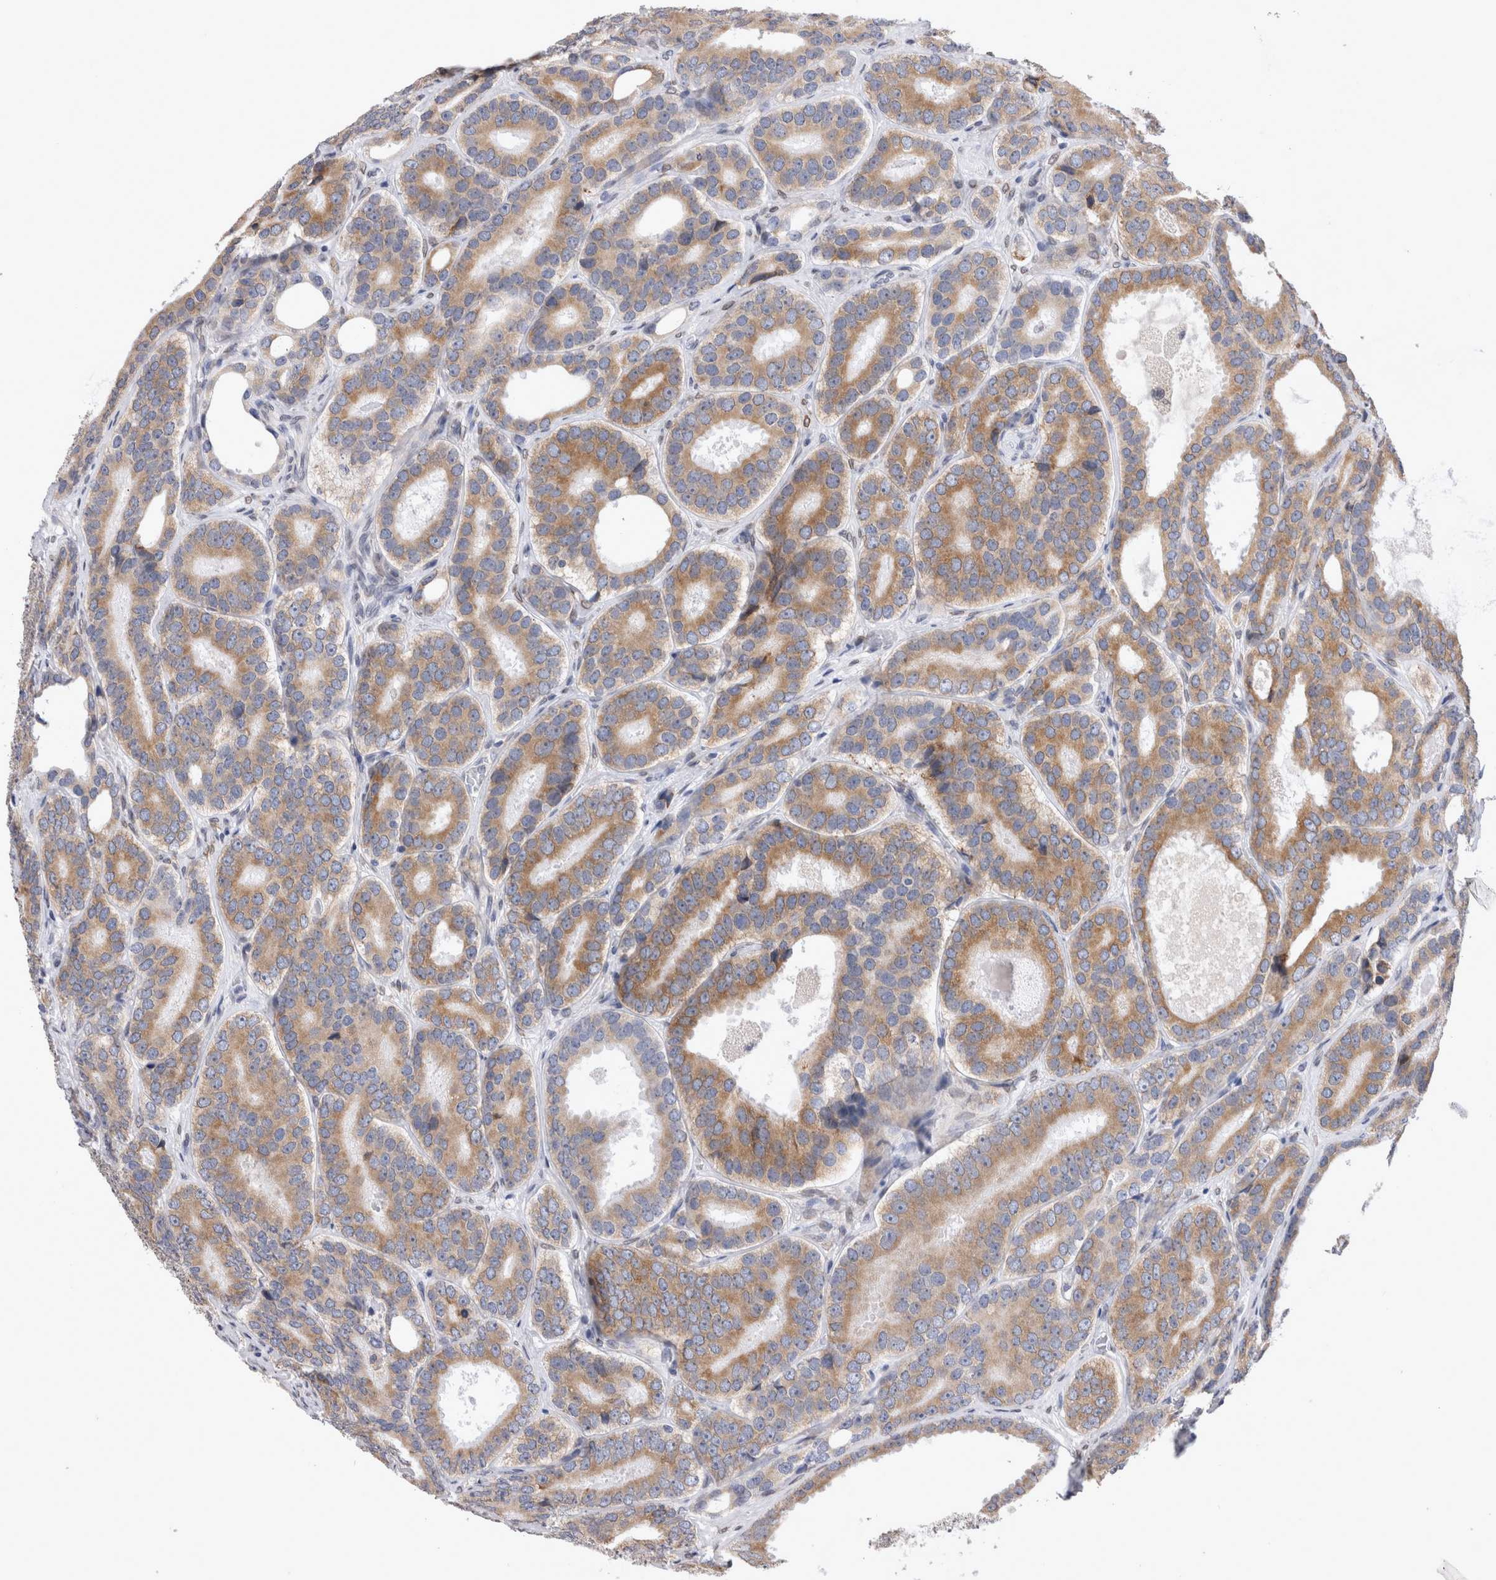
{"staining": {"intensity": "moderate", "quantity": ">75%", "location": "cytoplasmic/membranous"}, "tissue": "prostate cancer", "cell_type": "Tumor cells", "image_type": "cancer", "snomed": [{"axis": "morphology", "description": "Adenocarcinoma, High grade"}, {"axis": "topography", "description": "Prostate"}], "caption": "IHC histopathology image of prostate cancer (high-grade adenocarcinoma) stained for a protein (brown), which demonstrates medium levels of moderate cytoplasmic/membranous positivity in about >75% of tumor cells.", "gene": "VCPIP1", "patient": {"sex": "male", "age": 56}}